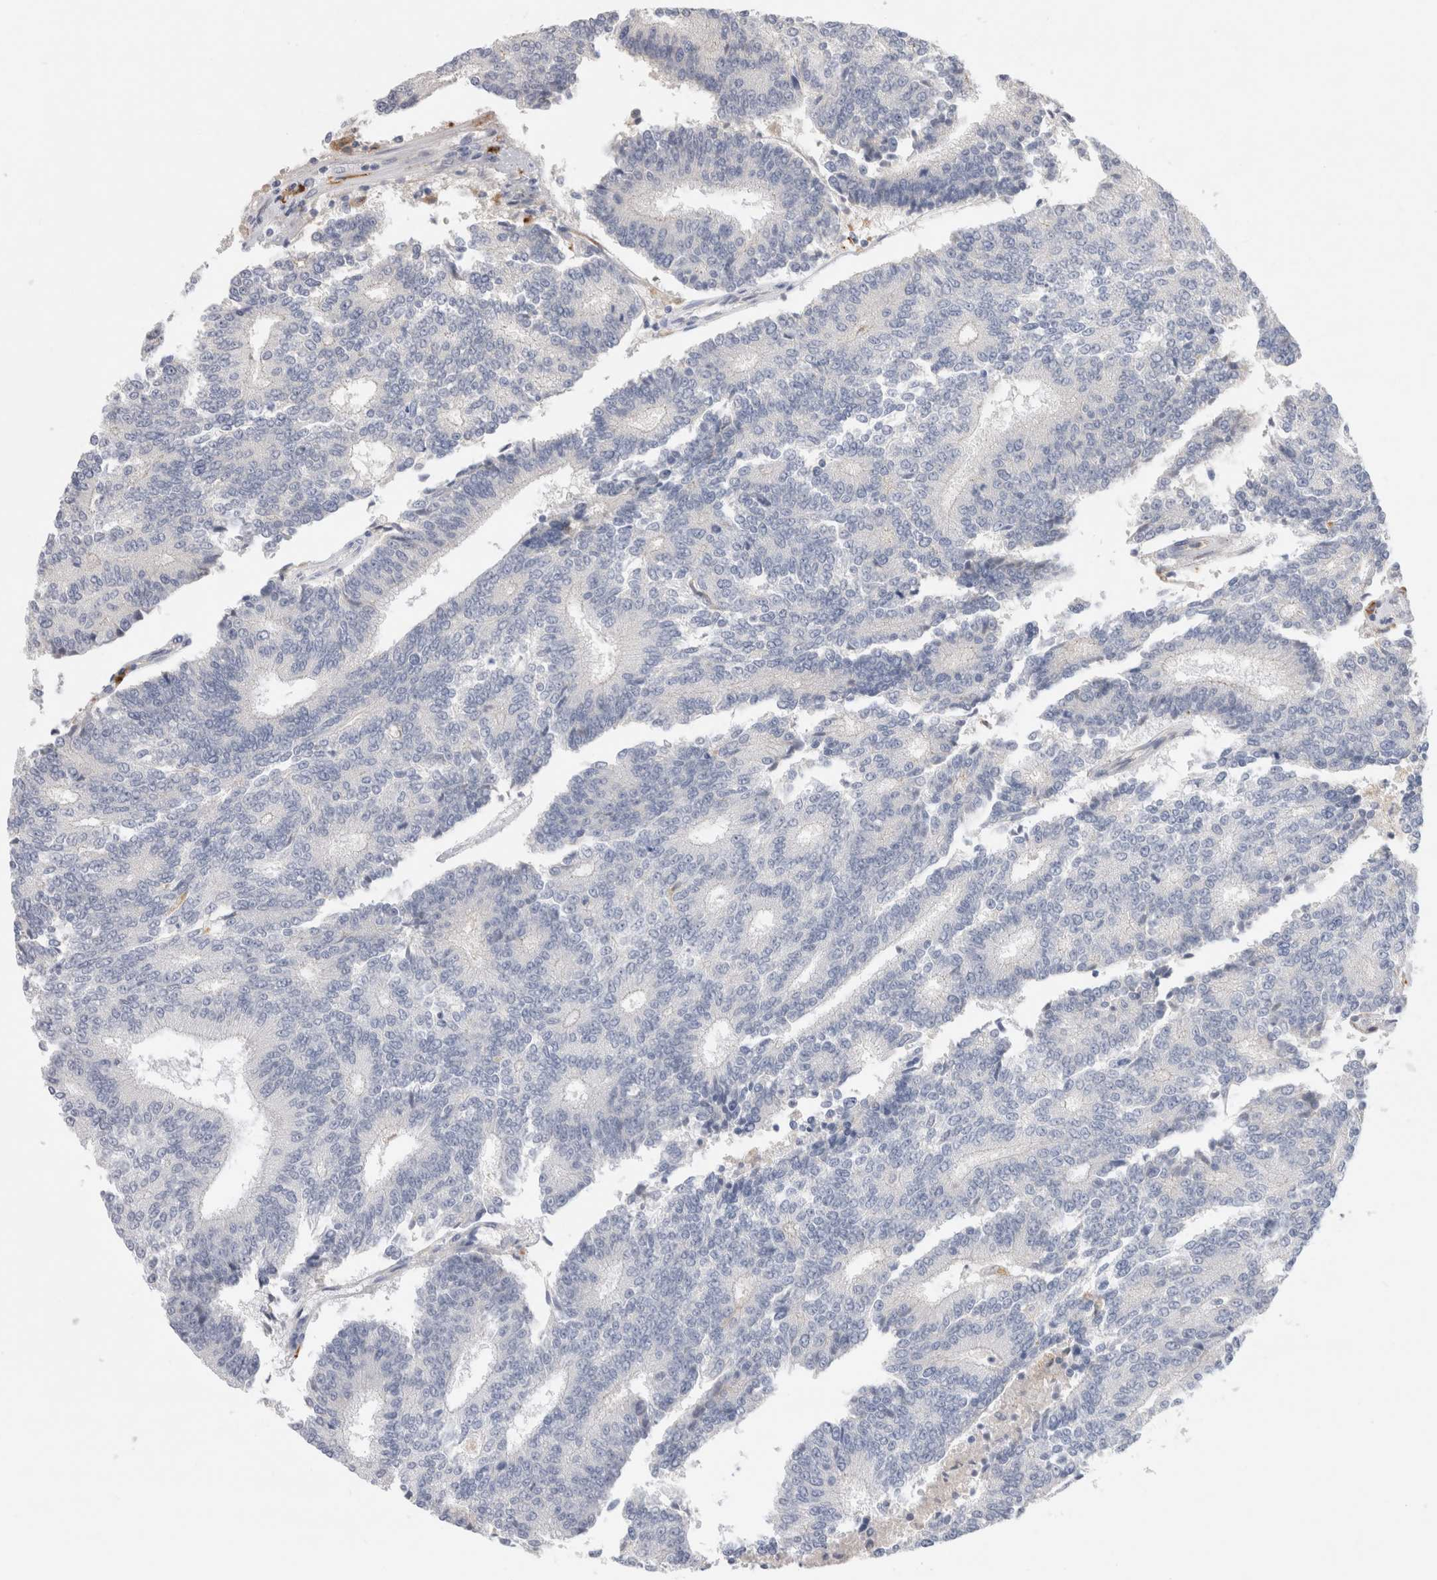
{"staining": {"intensity": "negative", "quantity": "none", "location": "none"}, "tissue": "prostate cancer", "cell_type": "Tumor cells", "image_type": "cancer", "snomed": [{"axis": "morphology", "description": "Normal tissue, NOS"}, {"axis": "morphology", "description": "Adenocarcinoma, High grade"}, {"axis": "topography", "description": "Prostate"}, {"axis": "topography", "description": "Seminal veicle"}], "caption": "Tumor cells show no significant protein expression in high-grade adenocarcinoma (prostate).", "gene": "HPGDS", "patient": {"sex": "male", "age": 55}}